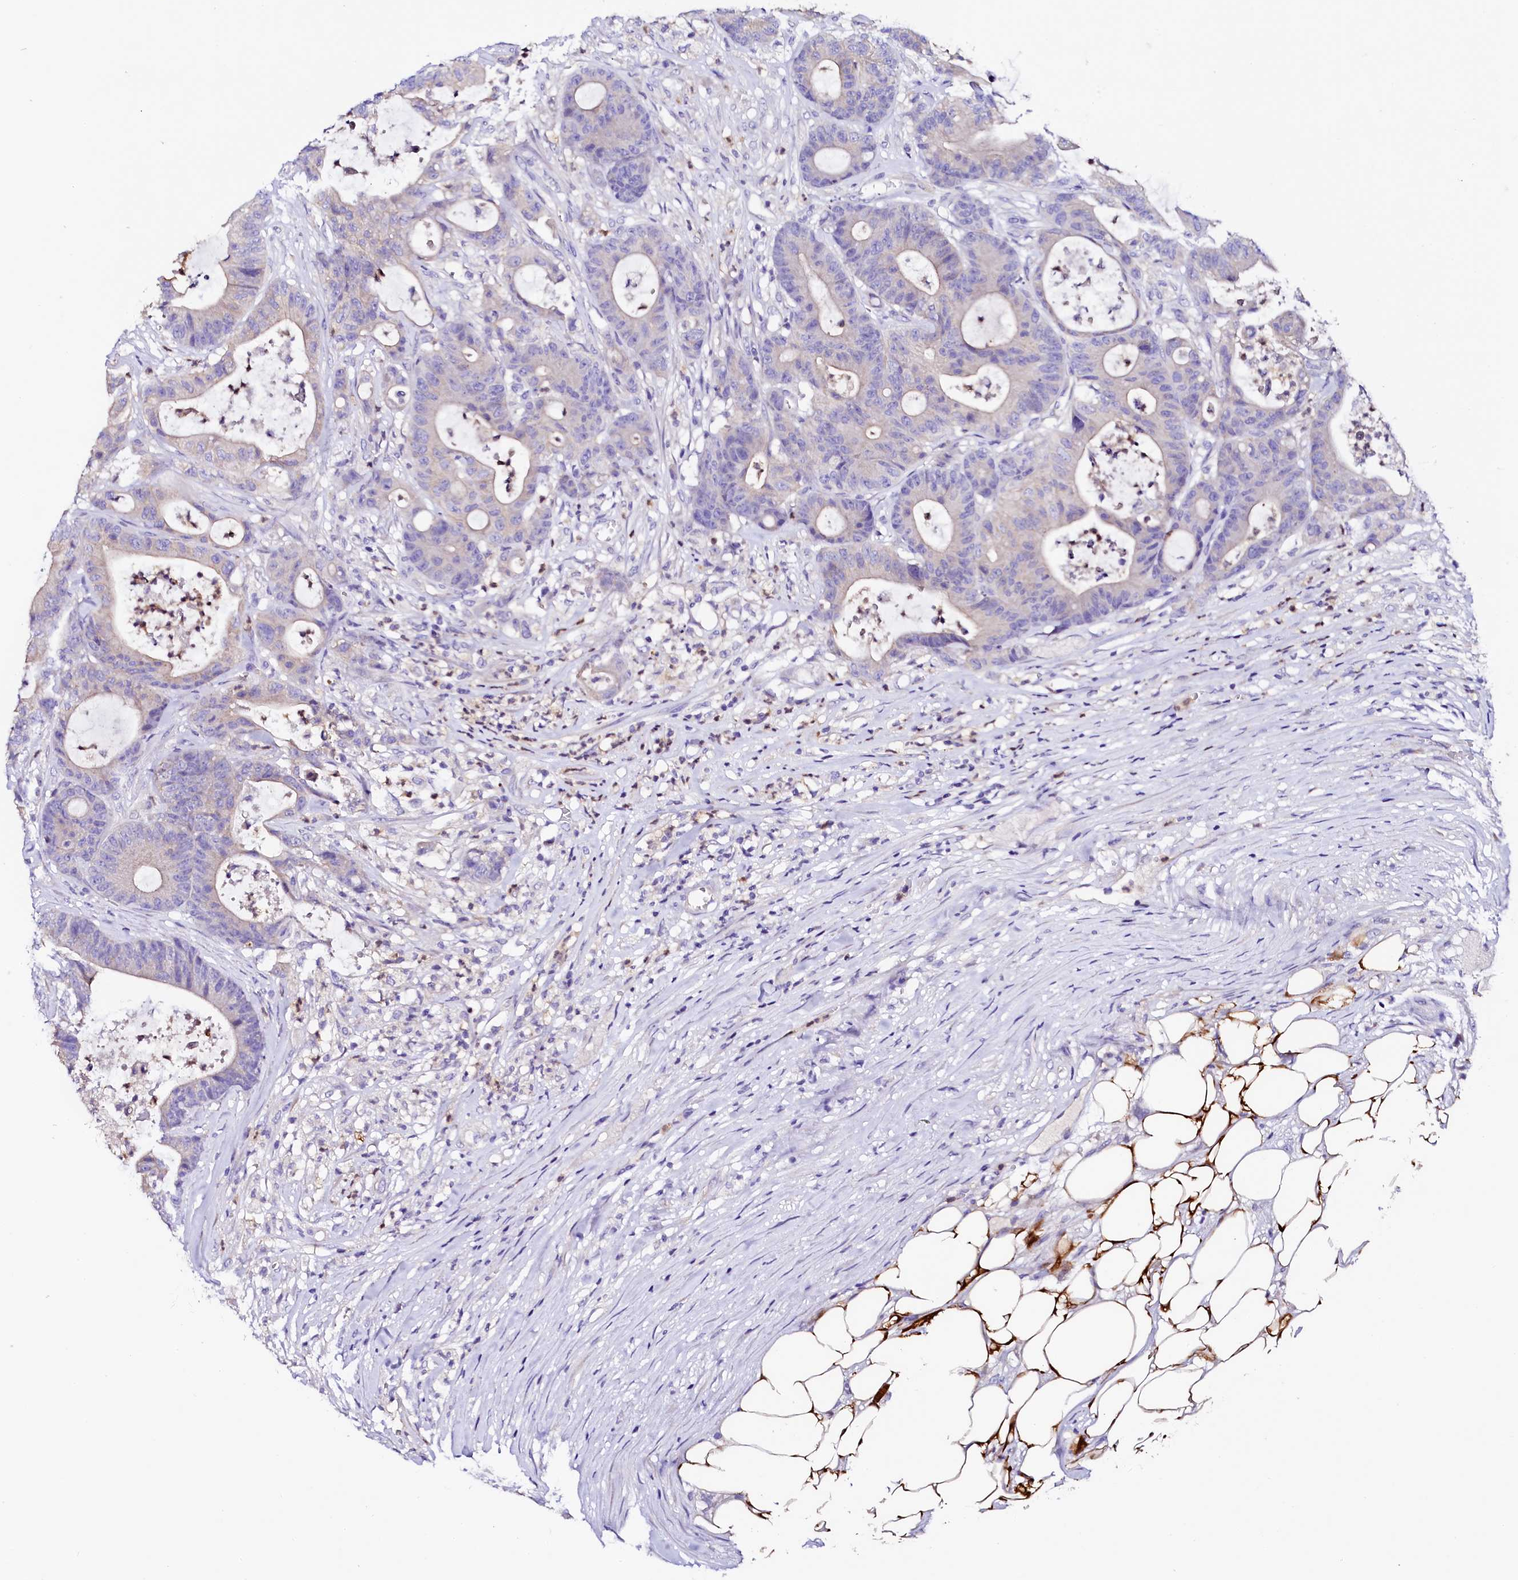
{"staining": {"intensity": "negative", "quantity": "none", "location": "none"}, "tissue": "colorectal cancer", "cell_type": "Tumor cells", "image_type": "cancer", "snomed": [{"axis": "morphology", "description": "Adenocarcinoma, NOS"}, {"axis": "topography", "description": "Colon"}], "caption": "Immunohistochemistry image of neoplastic tissue: human adenocarcinoma (colorectal) stained with DAB (3,3'-diaminobenzidine) demonstrates no significant protein staining in tumor cells.", "gene": "NAA16", "patient": {"sex": "female", "age": 84}}